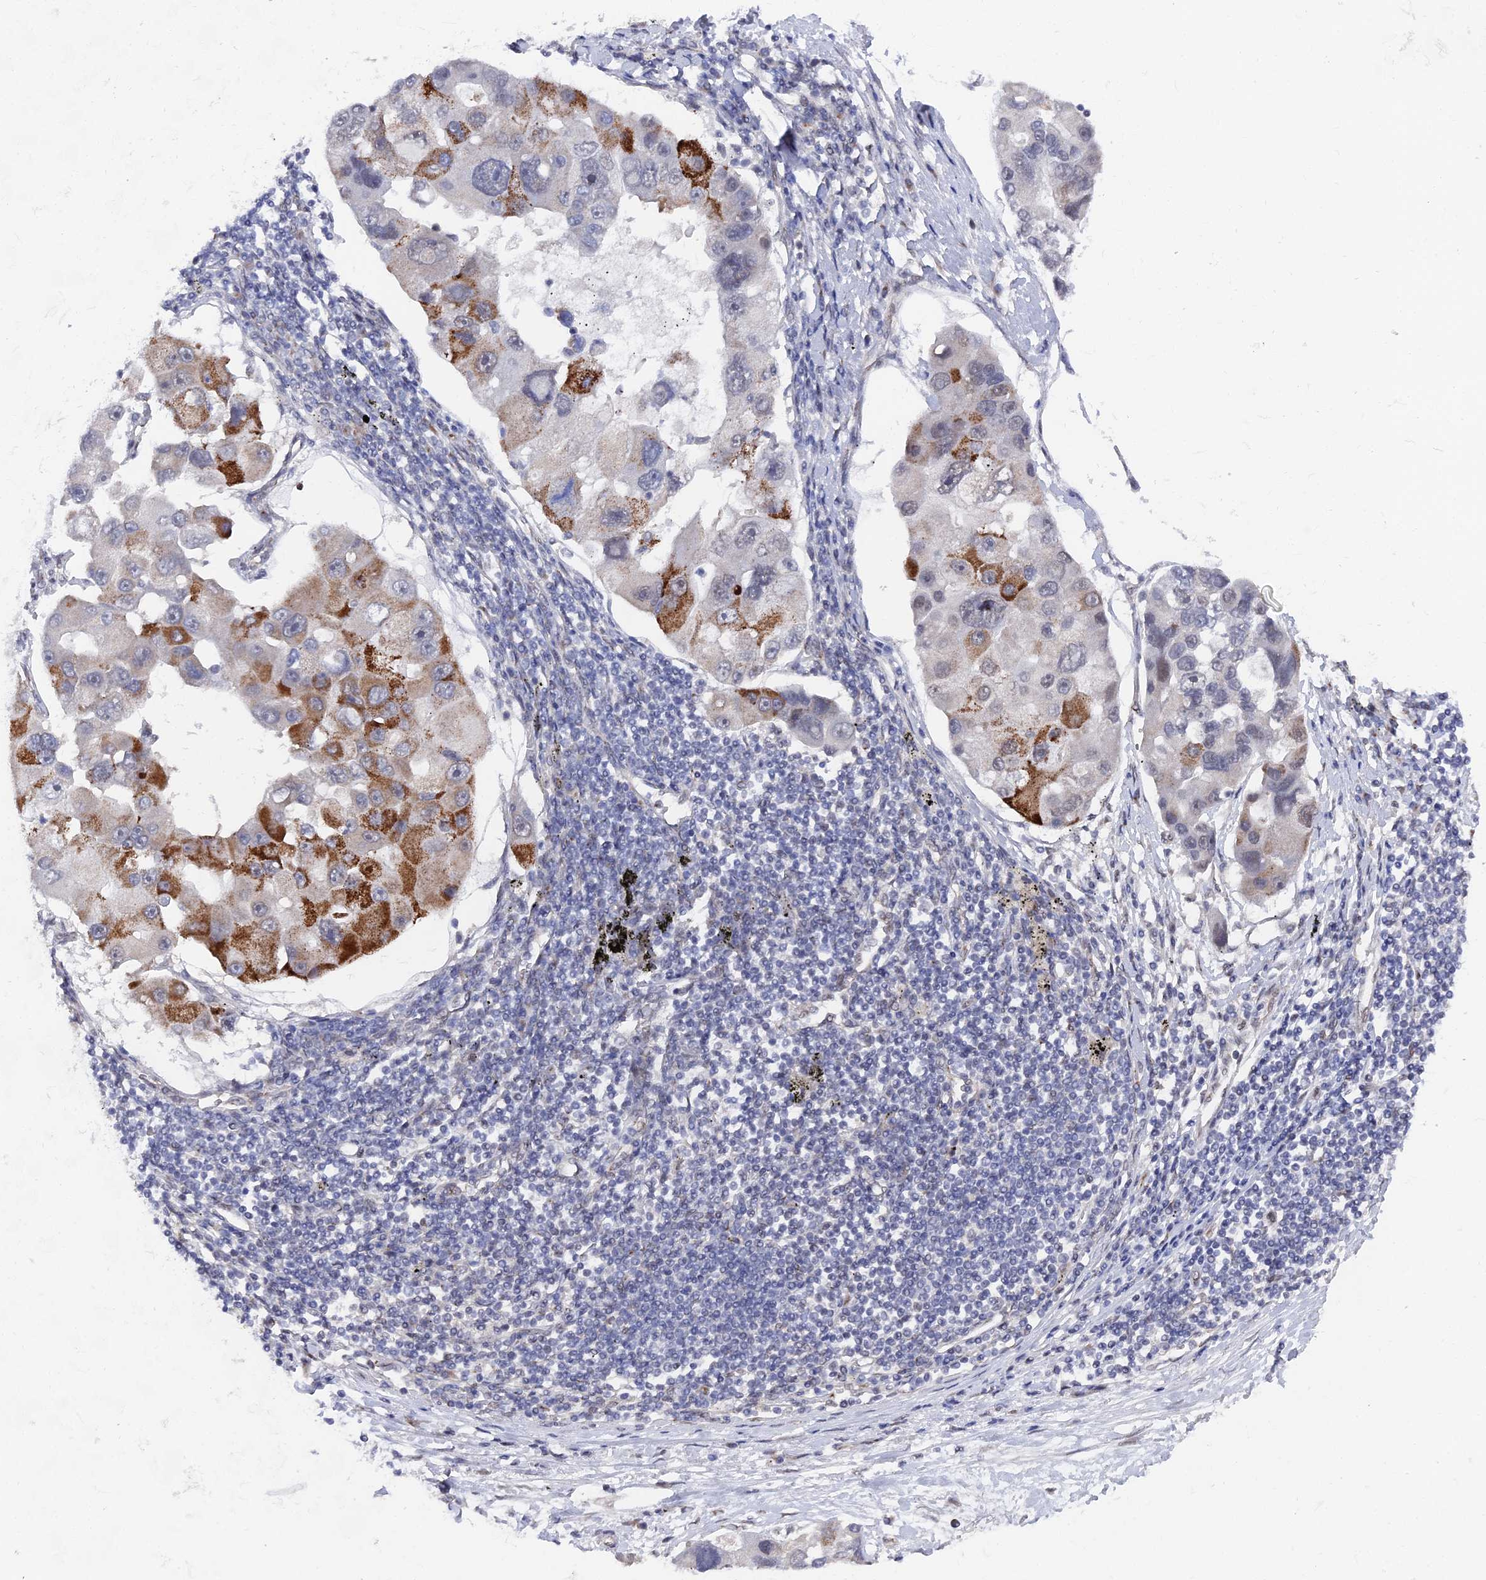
{"staining": {"intensity": "moderate", "quantity": "<25%", "location": "cytoplasmic/membranous"}, "tissue": "lung cancer", "cell_type": "Tumor cells", "image_type": "cancer", "snomed": [{"axis": "morphology", "description": "Adenocarcinoma, NOS"}, {"axis": "topography", "description": "Lung"}], "caption": "Lung cancer (adenocarcinoma) stained with immunohistochemistry (IHC) reveals moderate cytoplasmic/membranous positivity in approximately <25% of tumor cells.", "gene": "FHIP2A", "patient": {"sex": "female", "age": 54}}